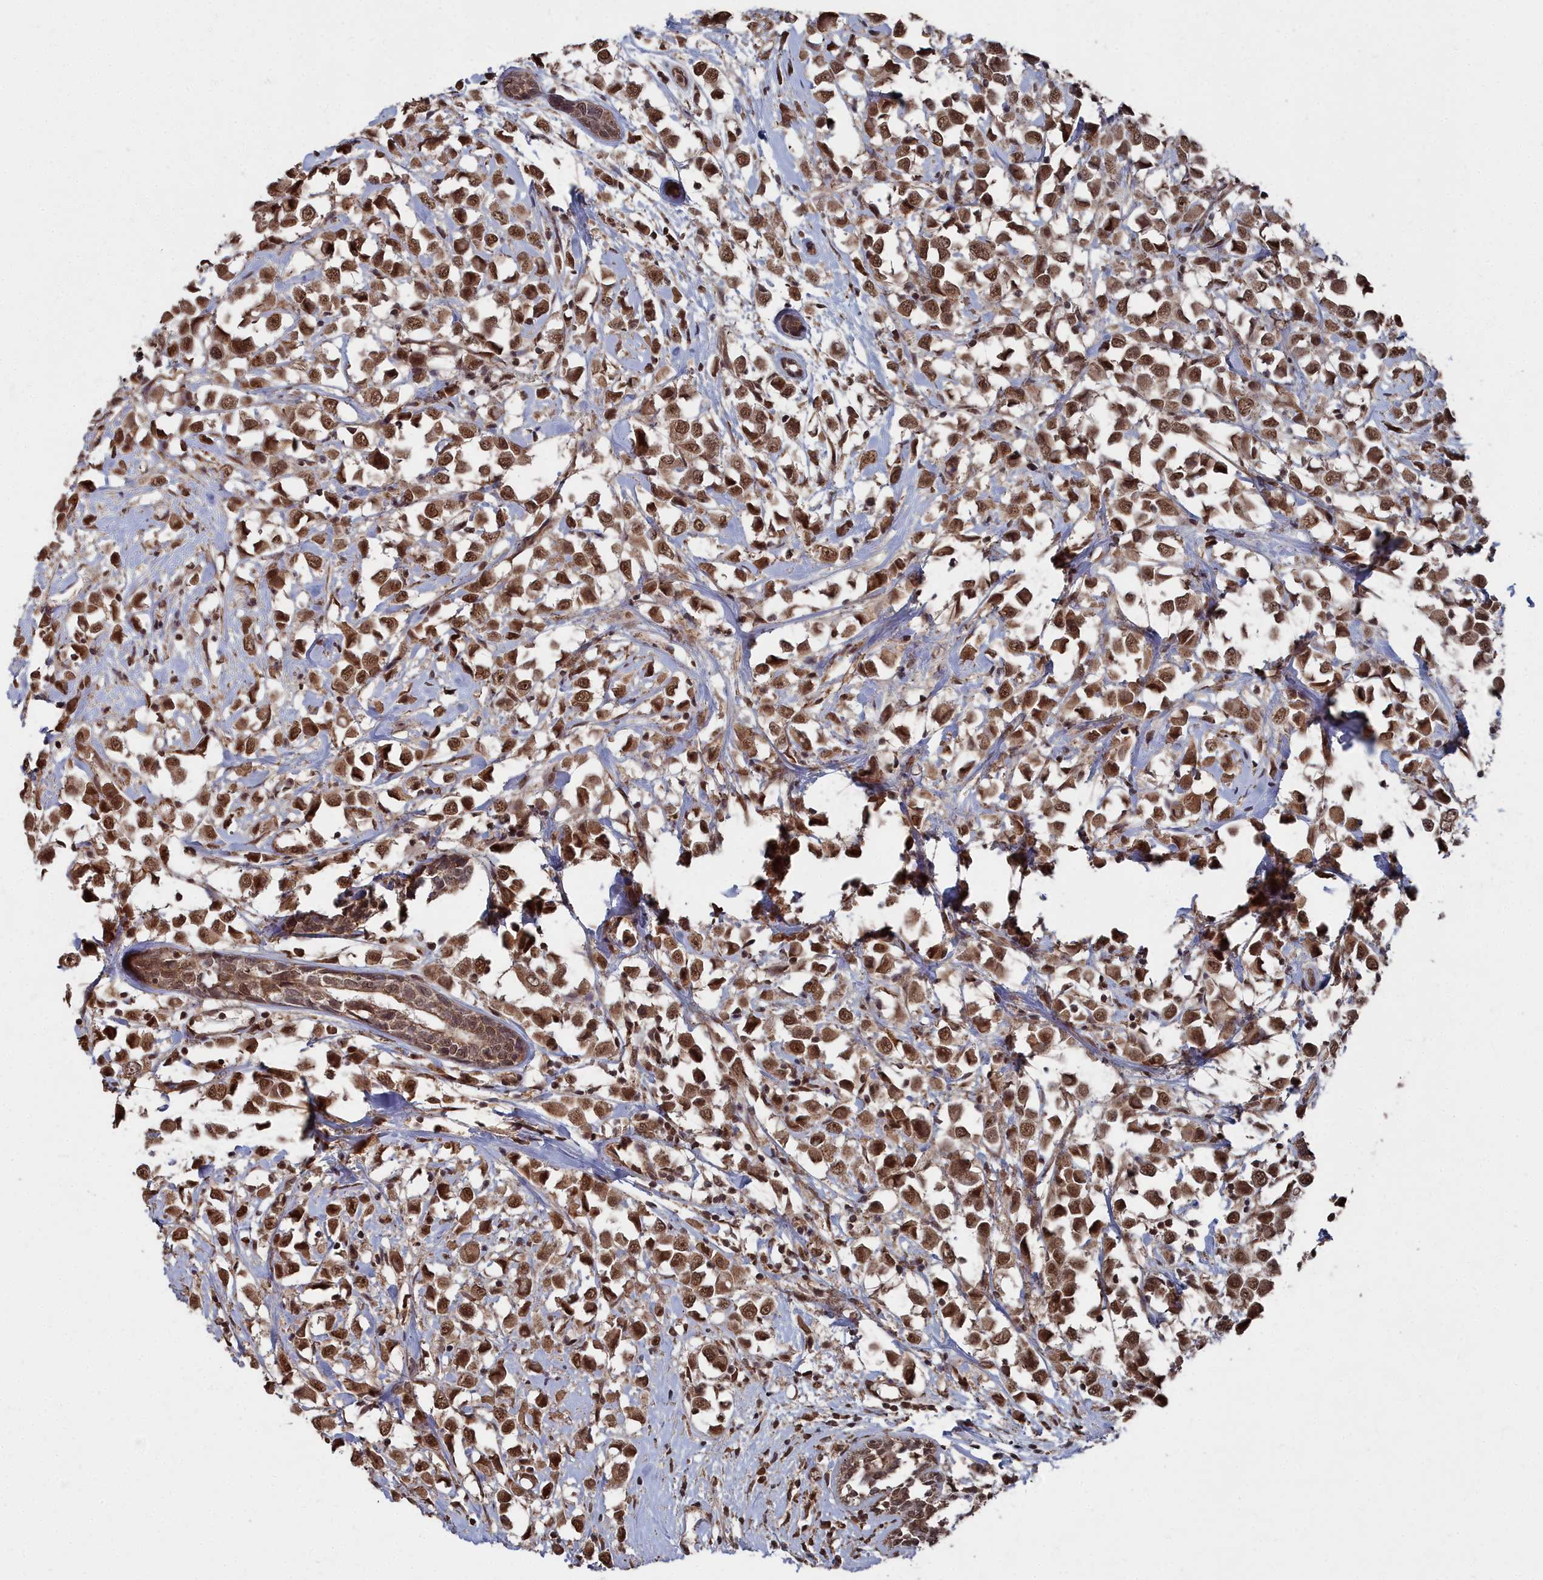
{"staining": {"intensity": "strong", "quantity": ">75%", "location": "nuclear"}, "tissue": "breast cancer", "cell_type": "Tumor cells", "image_type": "cancer", "snomed": [{"axis": "morphology", "description": "Duct carcinoma"}, {"axis": "topography", "description": "Breast"}], "caption": "IHC image of neoplastic tissue: breast cancer stained using immunohistochemistry (IHC) displays high levels of strong protein expression localized specifically in the nuclear of tumor cells, appearing as a nuclear brown color.", "gene": "CCNP", "patient": {"sex": "female", "age": 61}}